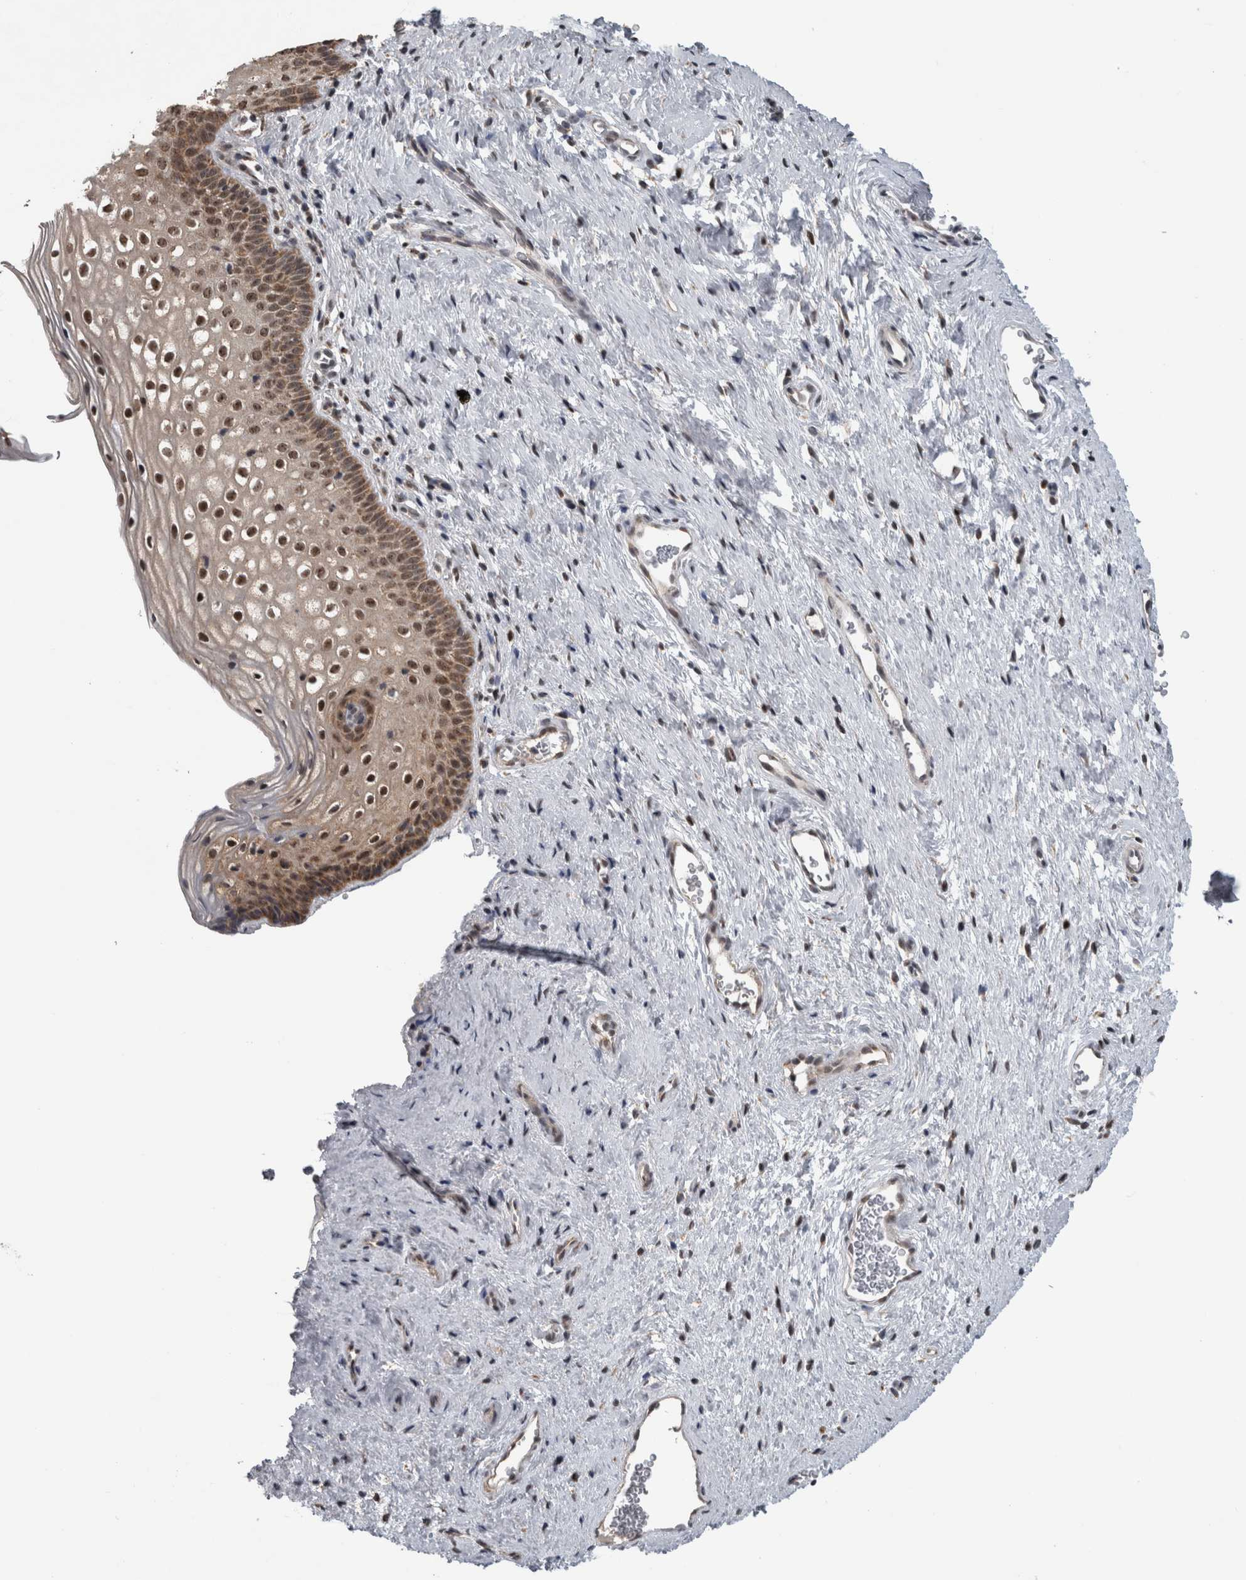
{"staining": {"intensity": "weak", "quantity": "25%-75%", "location": "cytoplasmic/membranous"}, "tissue": "cervix", "cell_type": "Glandular cells", "image_type": "normal", "snomed": [{"axis": "morphology", "description": "Normal tissue, NOS"}, {"axis": "topography", "description": "Cervix"}], "caption": "Immunohistochemical staining of benign human cervix reveals 25%-75% levels of weak cytoplasmic/membranous protein staining in about 25%-75% of glandular cells. The protein of interest is stained brown, and the nuclei are stained in blue (DAB (3,3'-diaminobenzidine) IHC with brightfield microscopy, high magnification).", "gene": "OR2K2", "patient": {"sex": "female", "age": 27}}